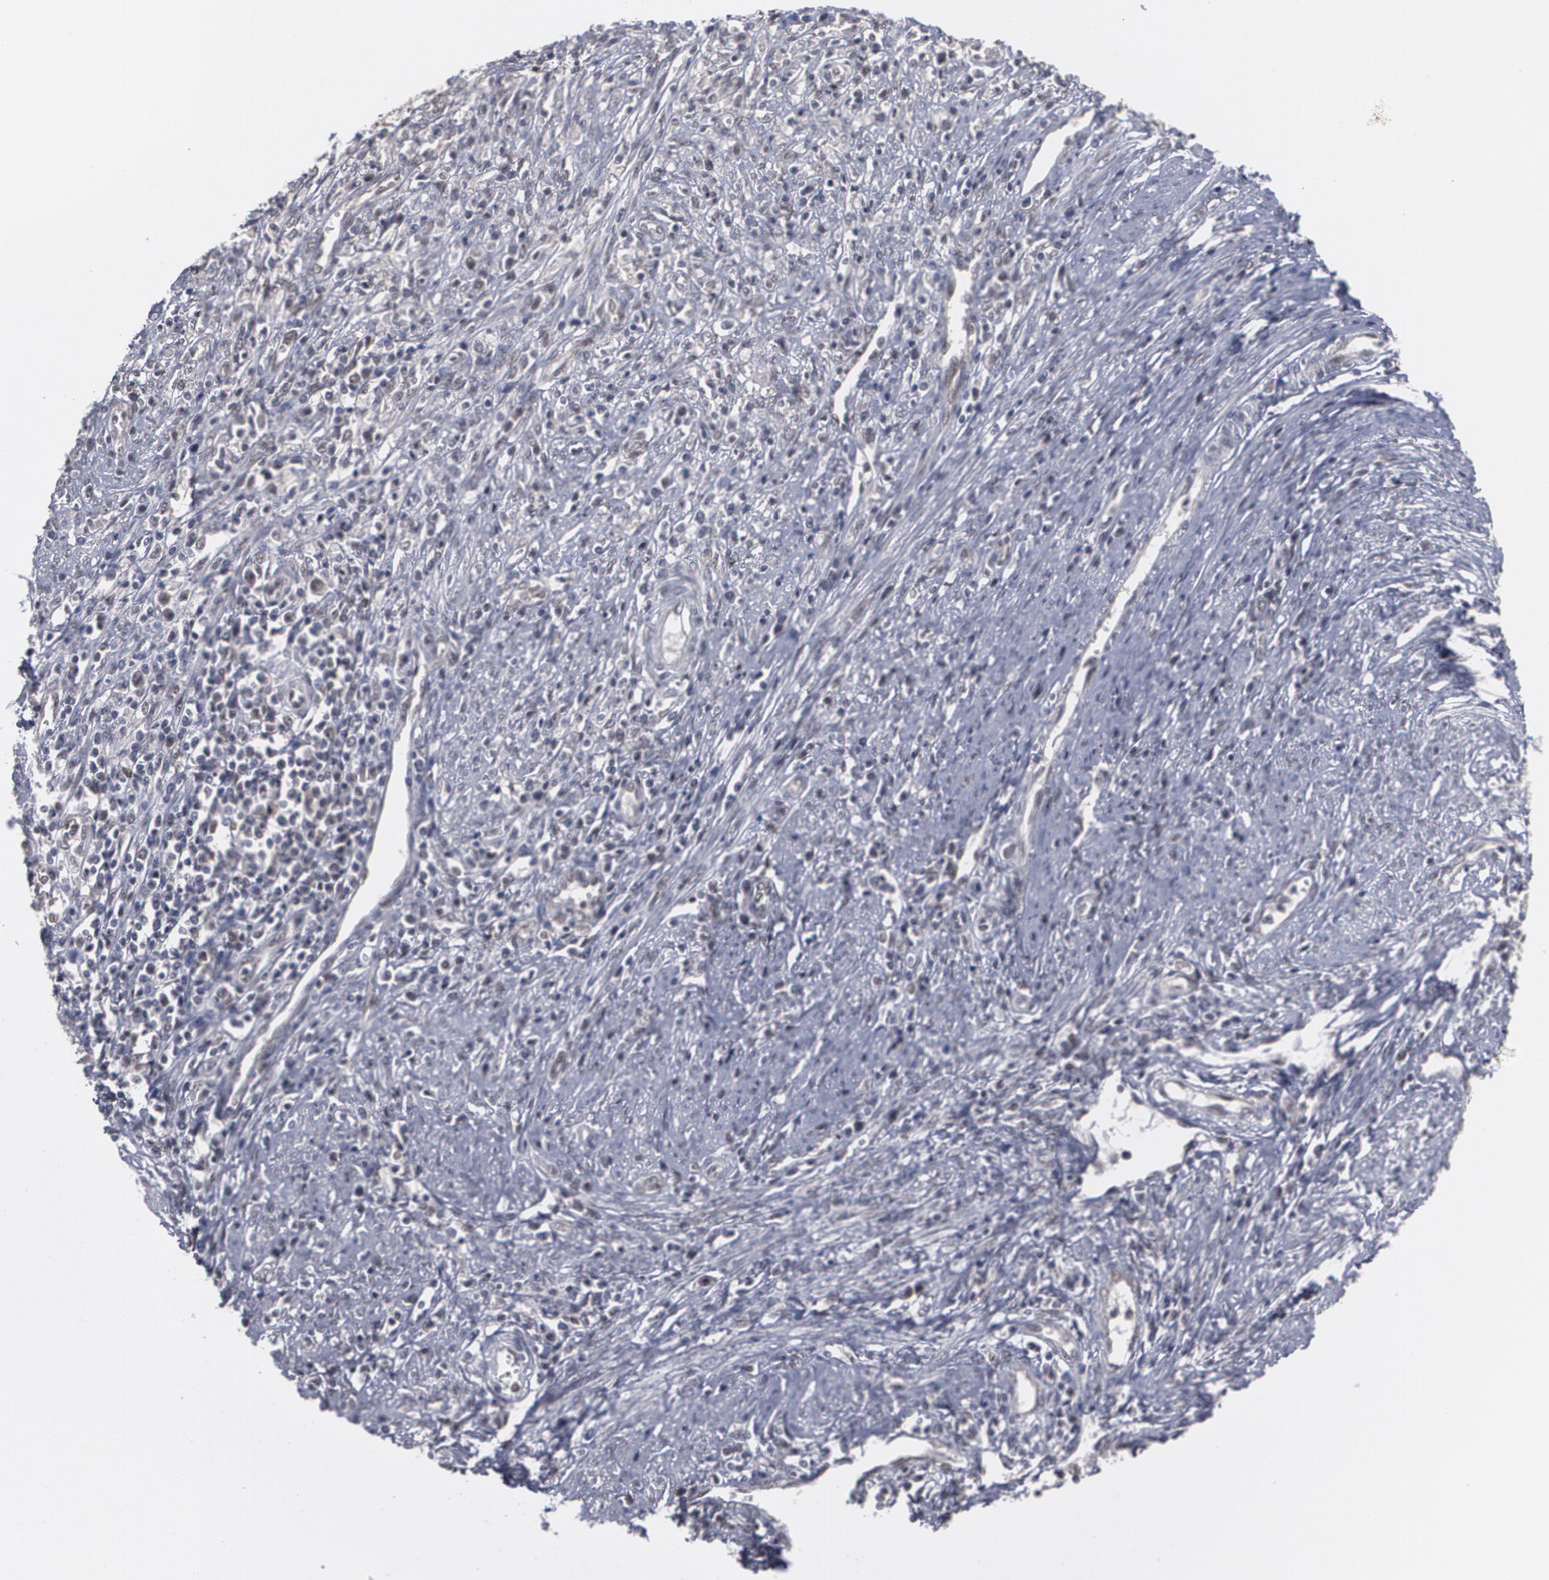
{"staining": {"intensity": "weak", "quantity": ">75%", "location": "nuclear"}, "tissue": "cervical cancer", "cell_type": "Tumor cells", "image_type": "cancer", "snomed": [{"axis": "morphology", "description": "Adenocarcinoma, NOS"}, {"axis": "topography", "description": "Cervix"}], "caption": "Protein expression analysis of cervical adenocarcinoma exhibits weak nuclear staining in approximately >75% of tumor cells.", "gene": "INTS6", "patient": {"sex": "female", "age": 36}}